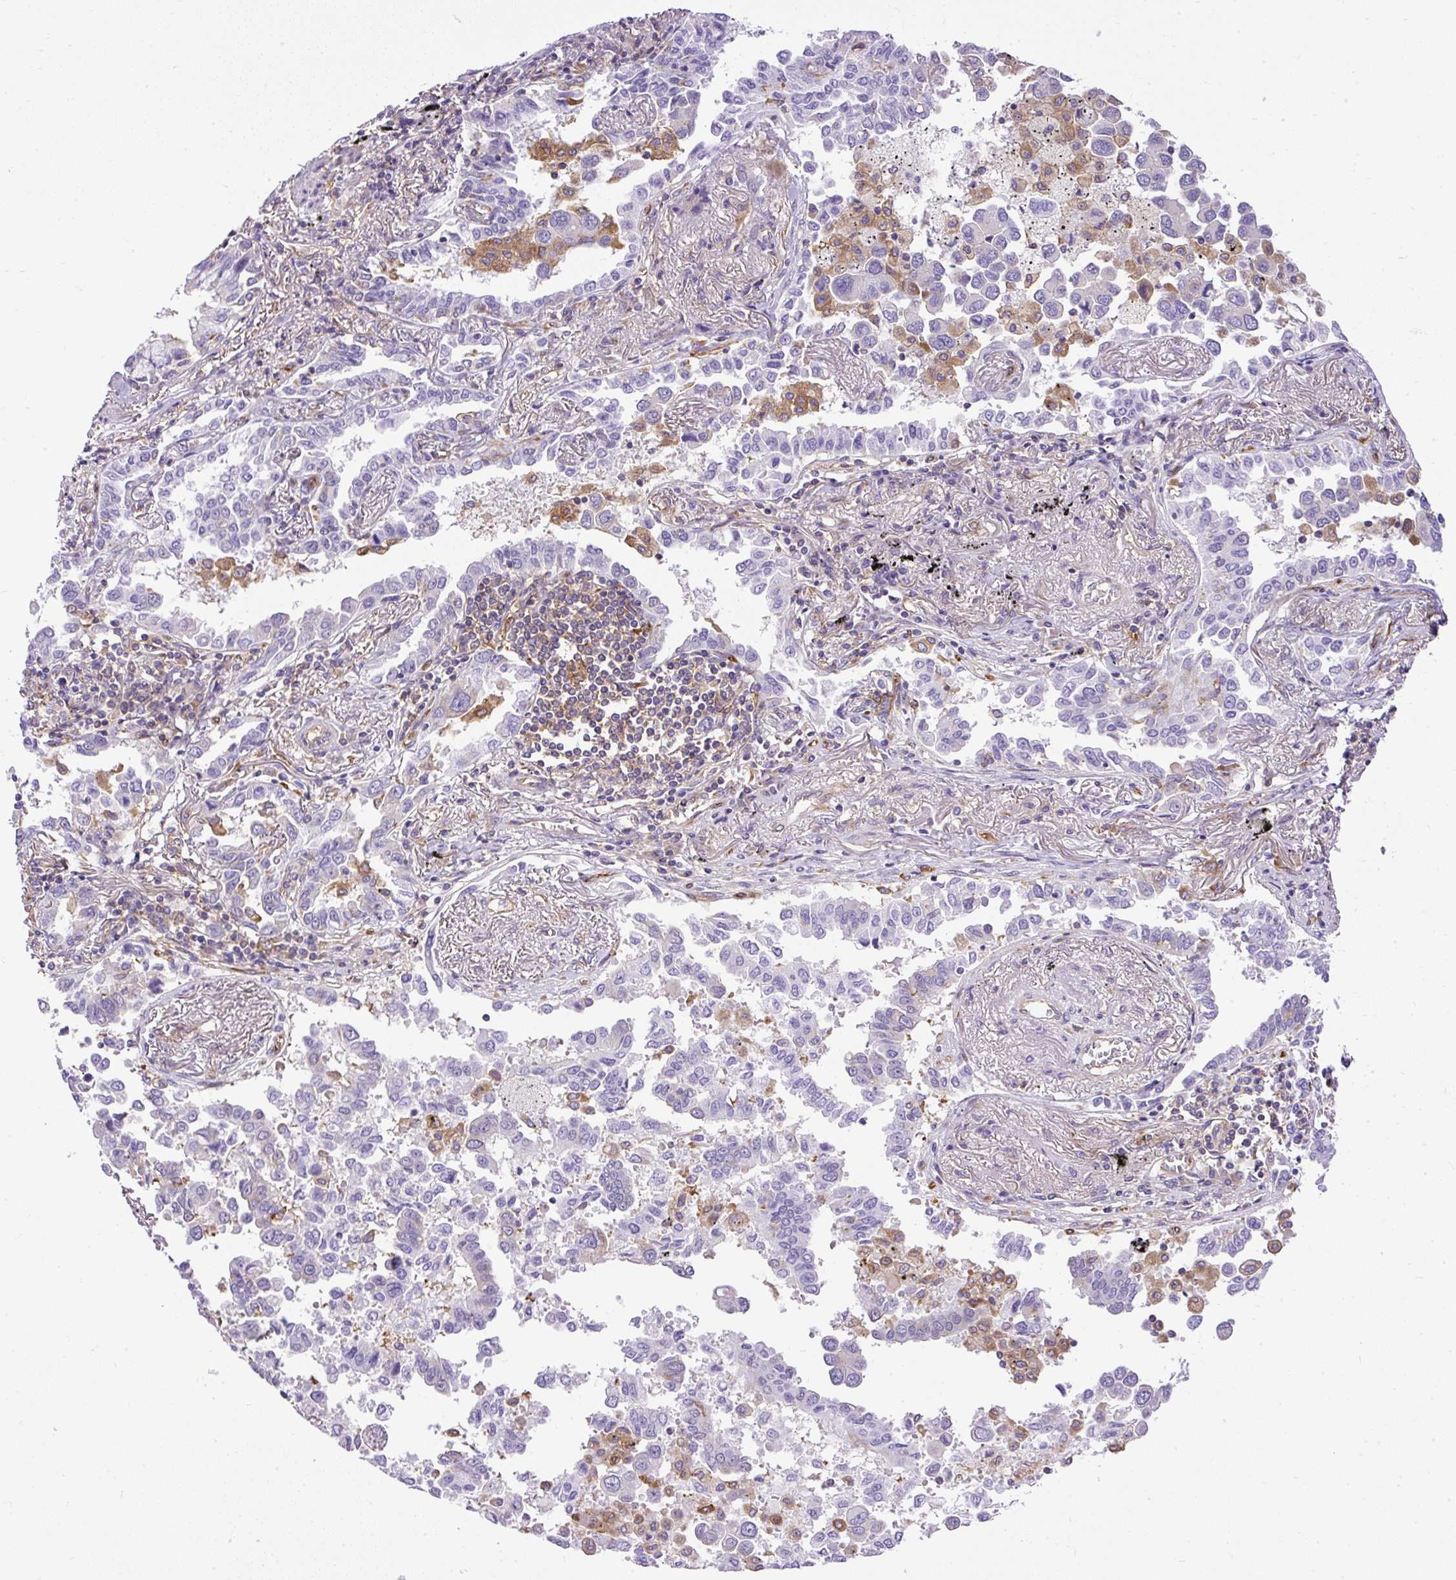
{"staining": {"intensity": "negative", "quantity": "none", "location": "none"}, "tissue": "lung cancer", "cell_type": "Tumor cells", "image_type": "cancer", "snomed": [{"axis": "morphology", "description": "Adenocarcinoma, NOS"}, {"axis": "topography", "description": "Lung"}], "caption": "This is a histopathology image of immunohistochemistry staining of lung adenocarcinoma, which shows no positivity in tumor cells.", "gene": "MAP1S", "patient": {"sex": "male", "age": 67}}